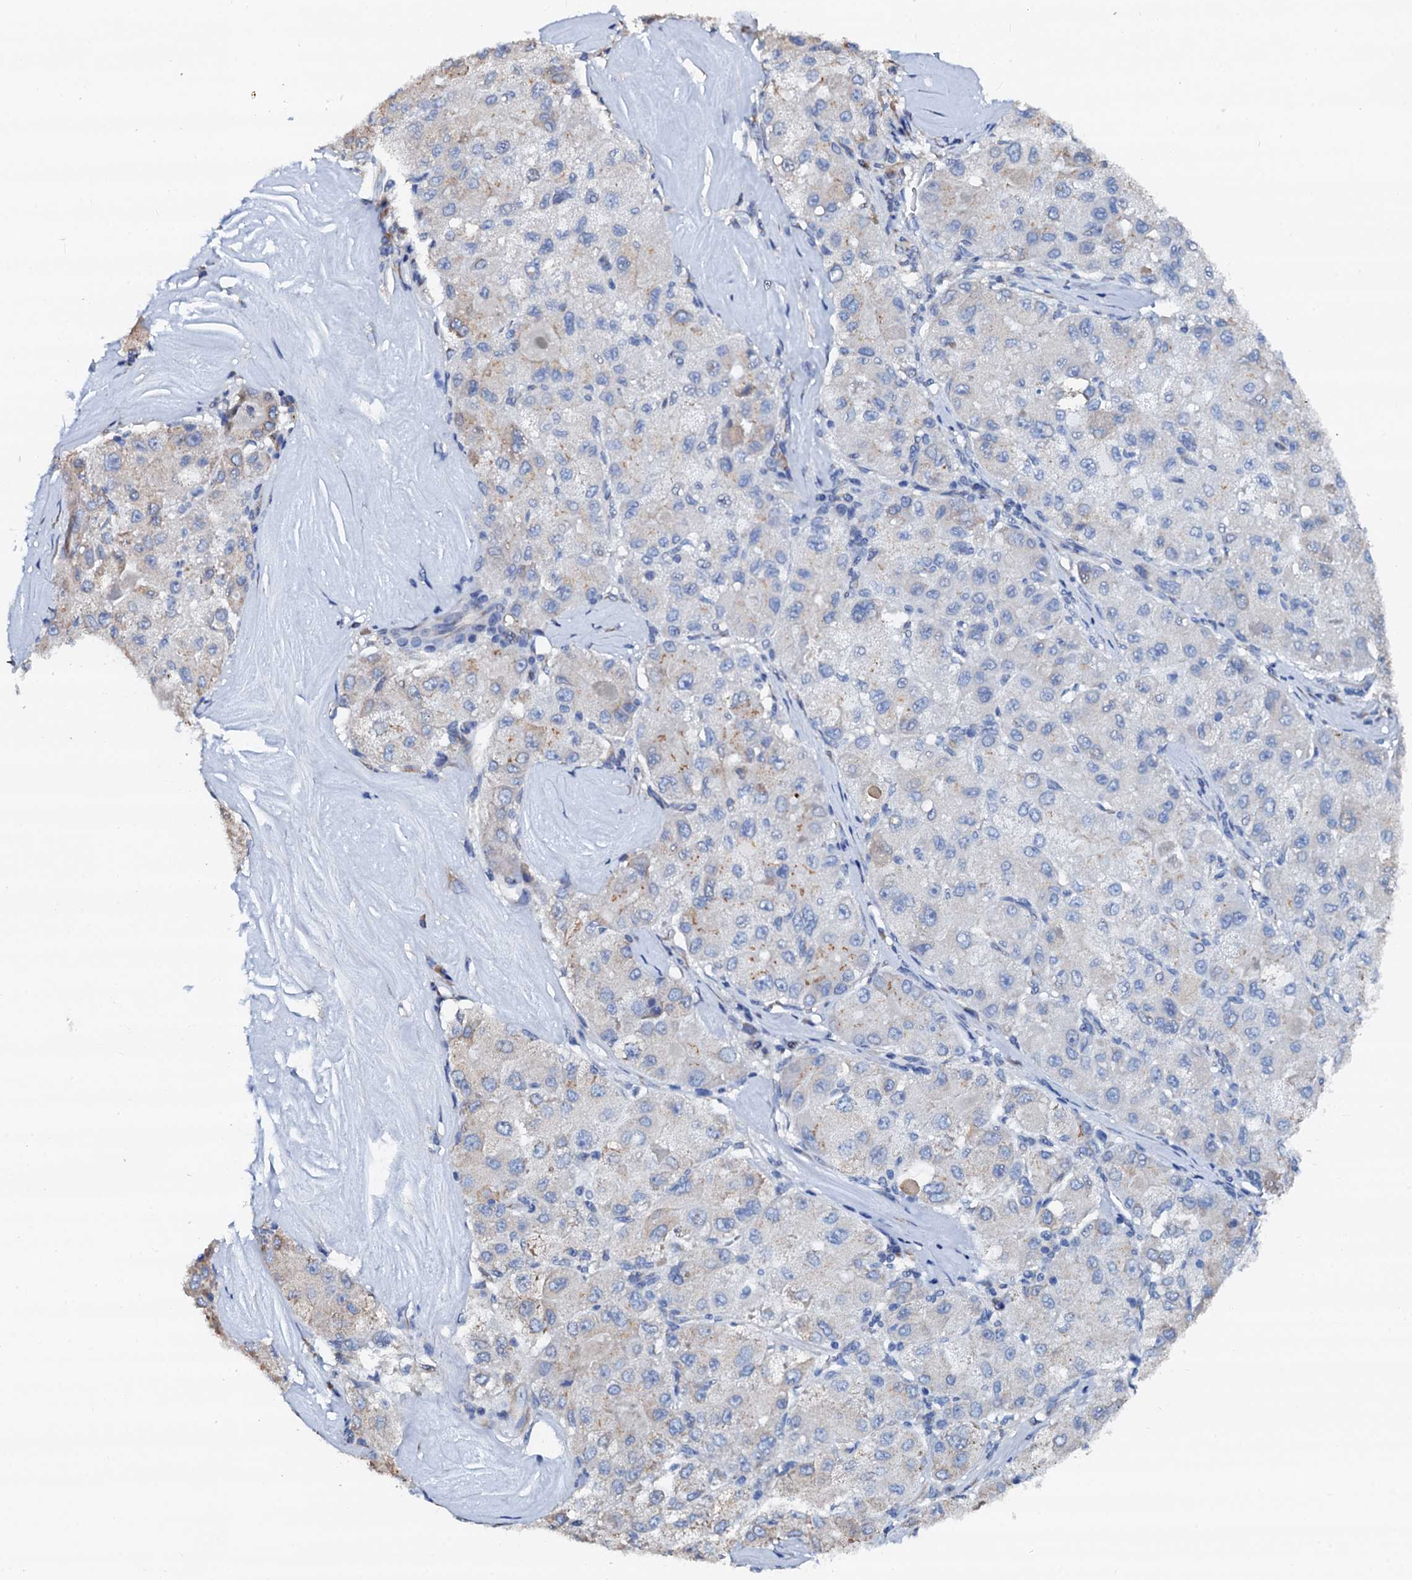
{"staining": {"intensity": "negative", "quantity": "none", "location": "none"}, "tissue": "liver cancer", "cell_type": "Tumor cells", "image_type": "cancer", "snomed": [{"axis": "morphology", "description": "Carcinoma, Hepatocellular, NOS"}, {"axis": "topography", "description": "Liver"}], "caption": "An image of human hepatocellular carcinoma (liver) is negative for staining in tumor cells. The staining is performed using DAB brown chromogen with nuclei counter-stained in using hematoxylin.", "gene": "AKAP3", "patient": {"sex": "male", "age": 80}}